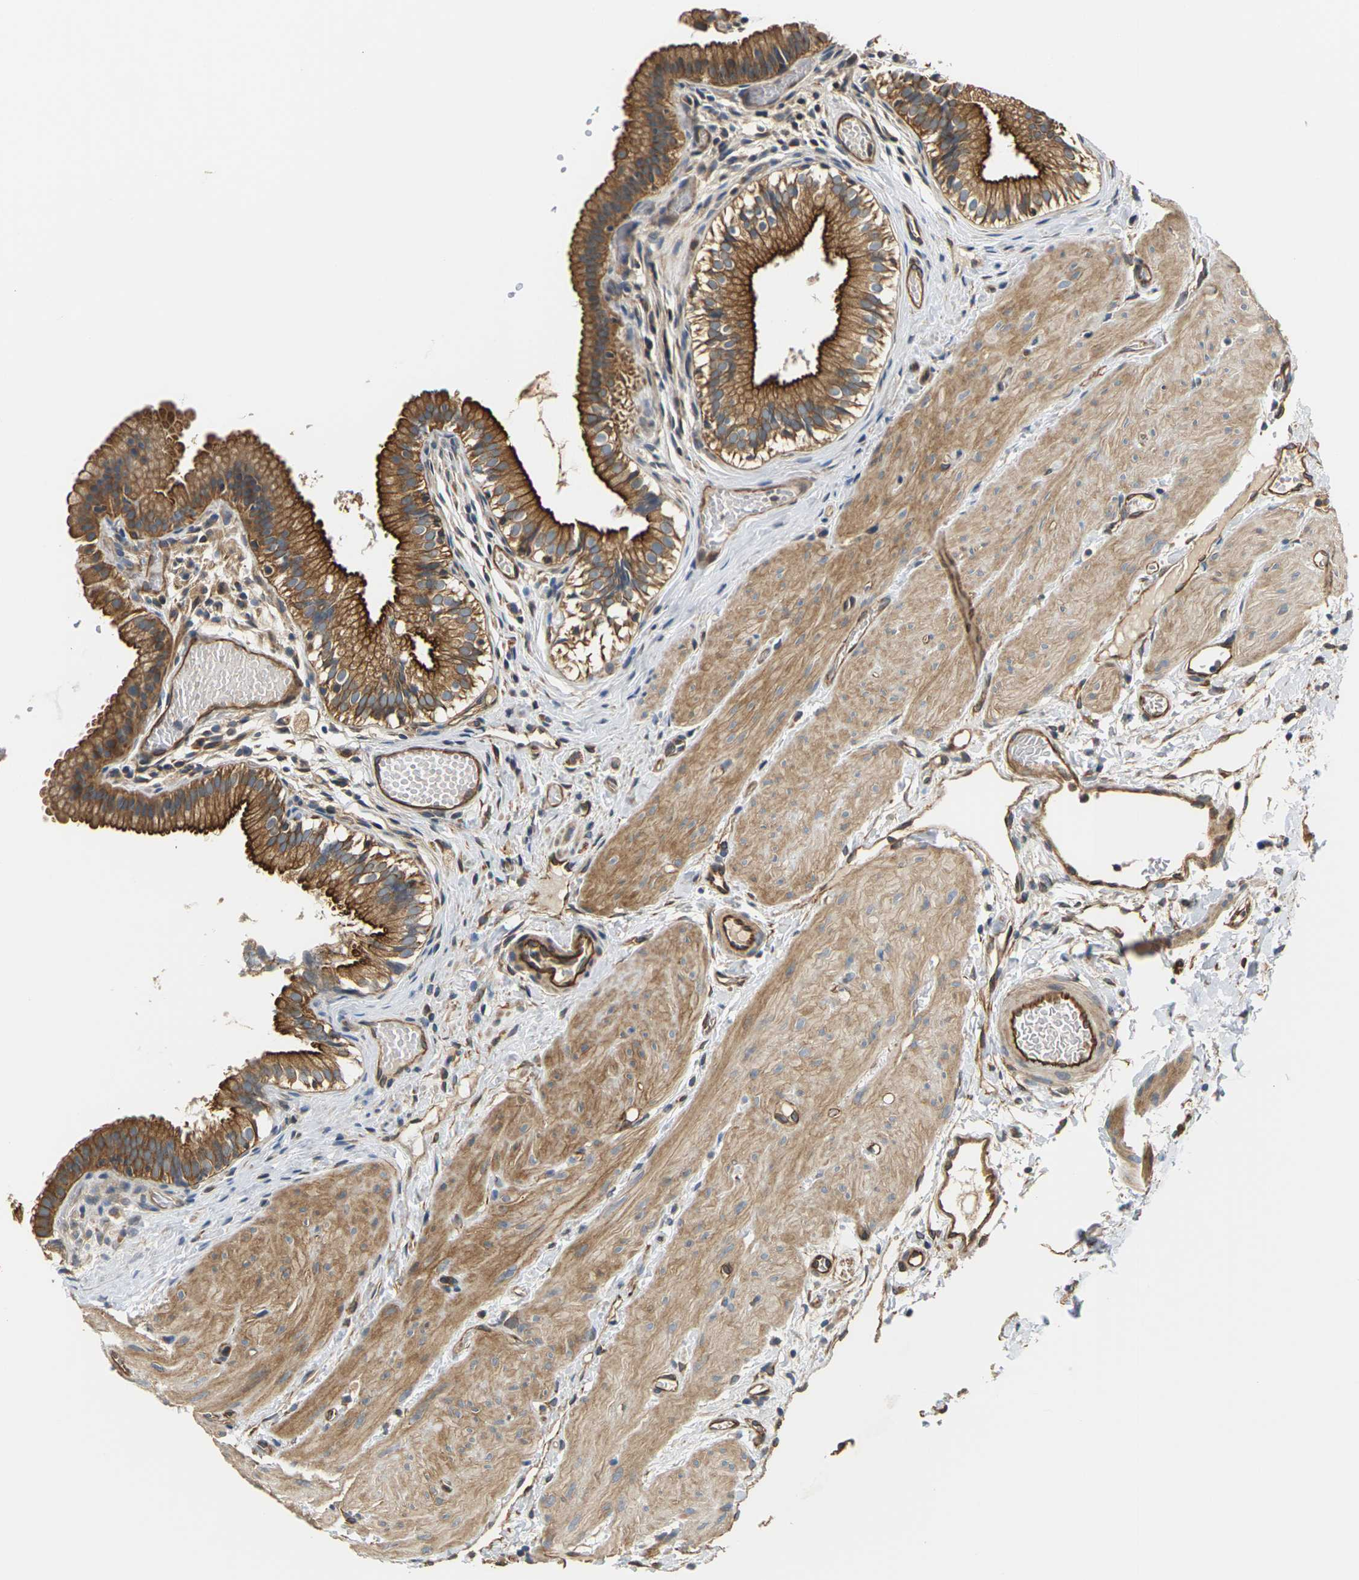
{"staining": {"intensity": "strong", "quantity": ">75%", "location": "cytoplasmic/membranous"}, "tissue": "gallbladder", "cell_type": "Glandular cells", "image_type": "normal", "snomed": [{"axis": "morphology", "description": "Normal tissue, NOS"}, {"axis": "topography", "description": "Gallbladder"}], "caption": "Immunohistochemistry (IHC) photomicrograph of unremarkable gallbladder: gallbladder stained using immunohistochemistry (IHC) exhibits high levels of strong protein expression localized specifically in the cytoplasmic/membranous of glandular cells, appearing as a cytoplasmic/membranous brown color.", "gene": "PCDHB4", "patient": {"sex": "female", "age": 26}}